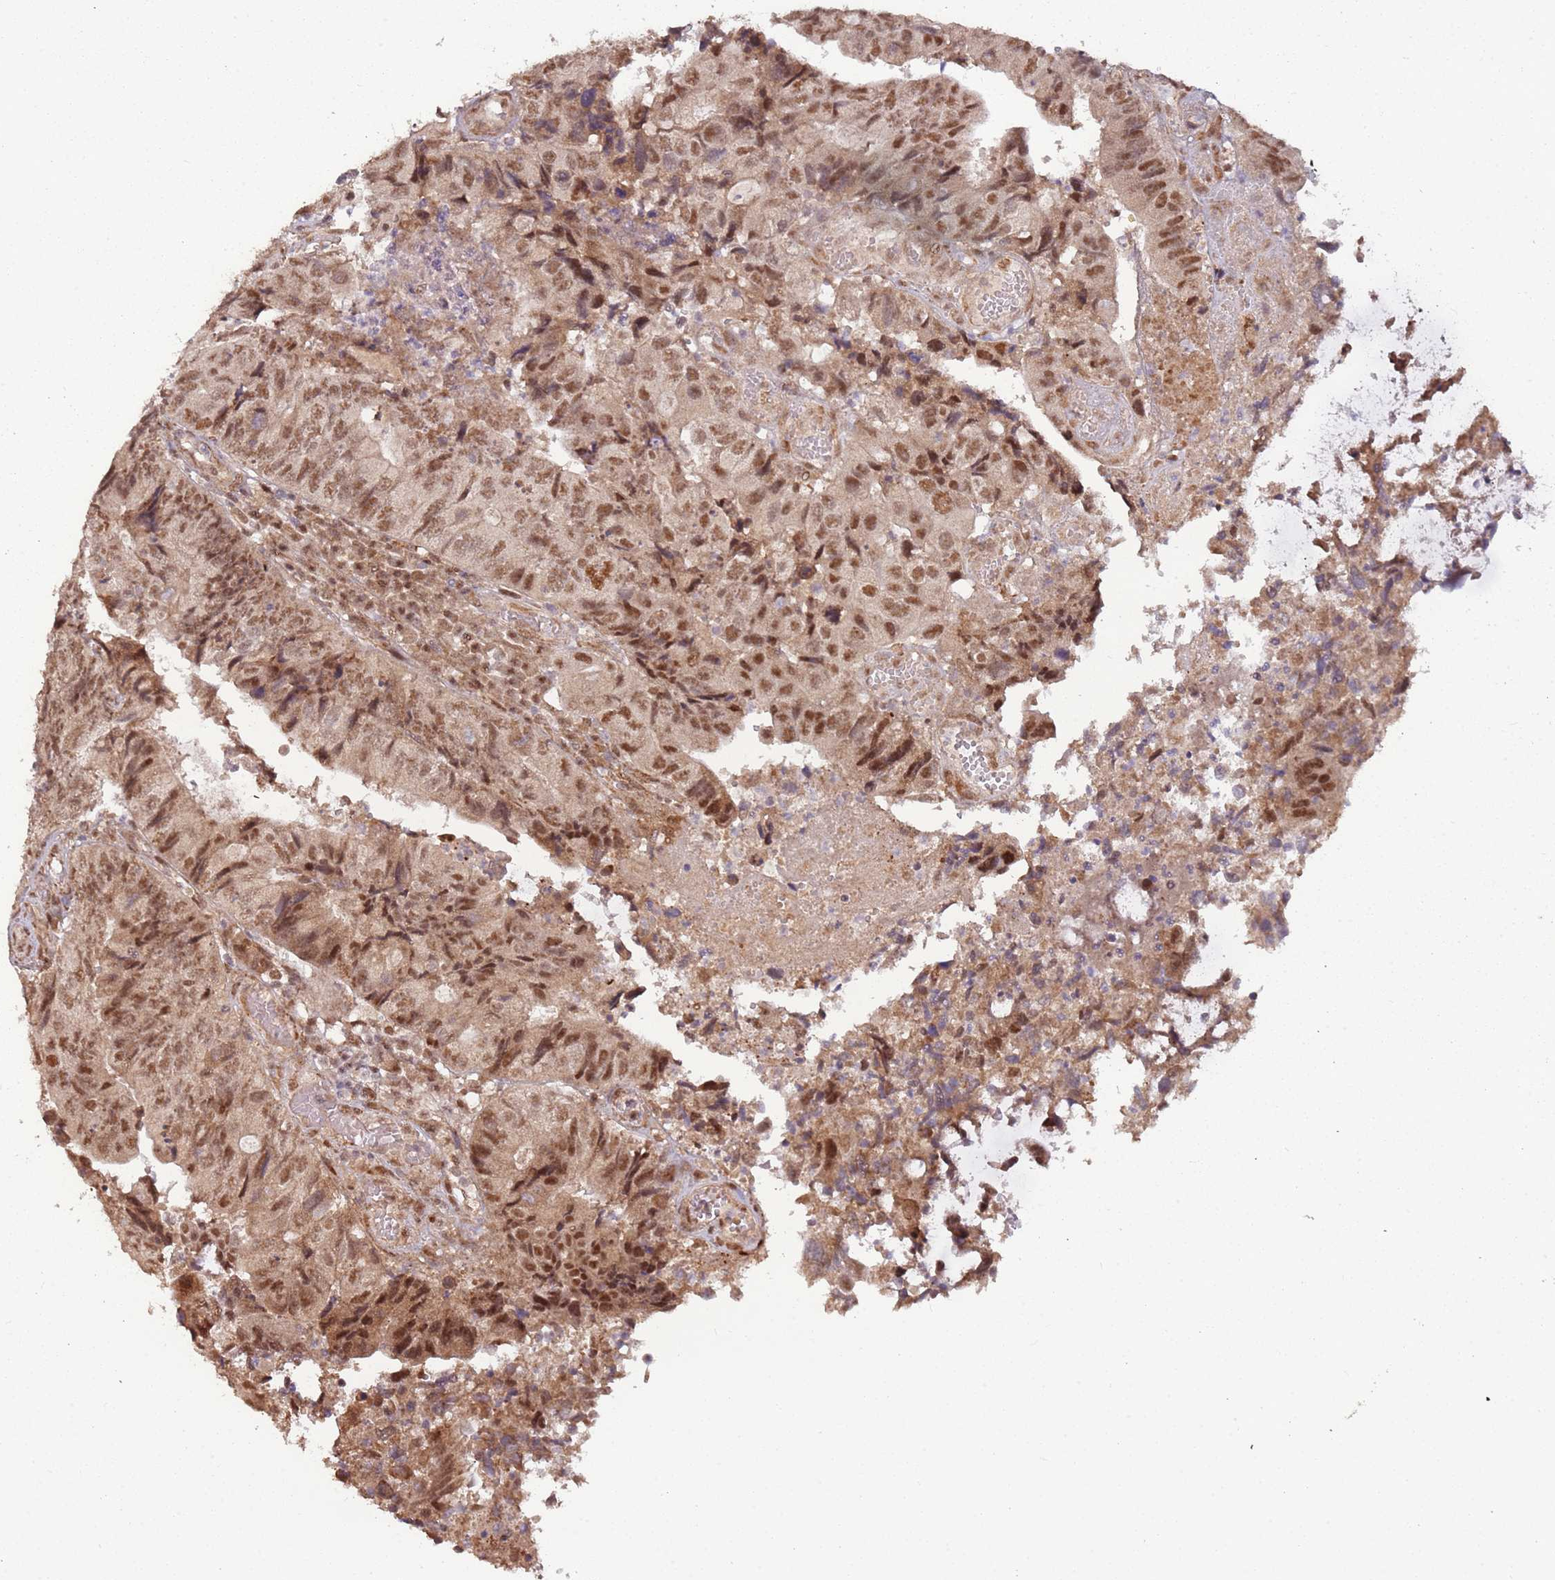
{"staining": {"intensity": "moderate", "quantity": ">75%", "location": "nuclear"}, "tissue": "colorectal cancer", "cell_type": "Tumor cells", "image_type": "cancer", "snomed": [{"axis": "morphology", "description": "Adenocarcinoma, NOS"}, {"axis": "topography", "description": "Colon"}], "caption": "A brown stain highlights moderate nuclear staining of a protein in colorectal adenocarcinoma tumor cells. Nuclei are stained in blue.", "gene": "POLR3H", "patient": {"sex": "female", "age": 67}}